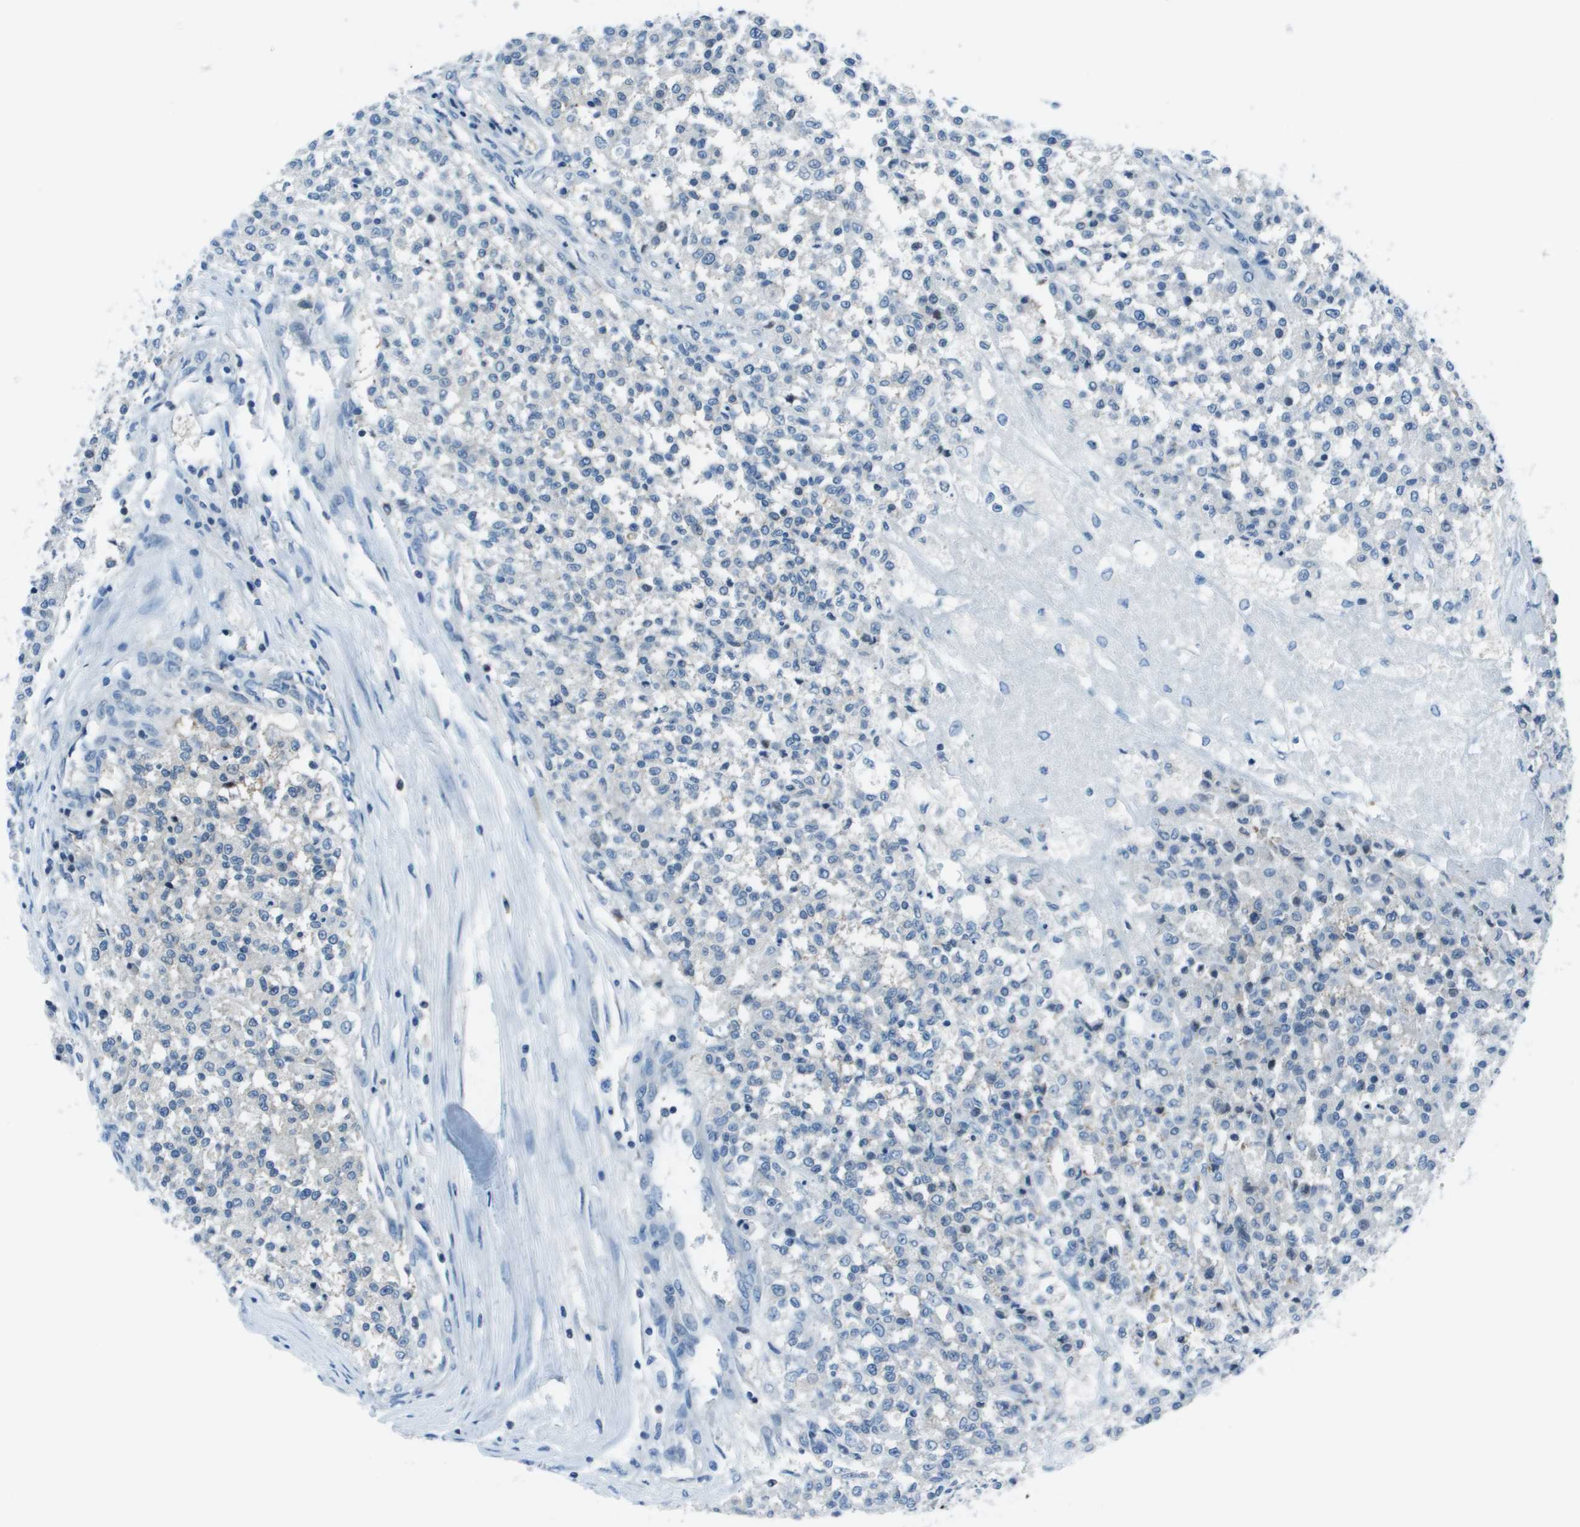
{"staining": {"intensity": "negative", "quantity": "none", "location": "none"}, "tissue": "testis cancer", "cell_type": "Tumor cells", "image_type": "cancer", "snomed": [{"axis": "morphology", "description": "Seminoma, NOS"}, {"axis": "topography", "description": "Testis"}], "caption": "This is an immunohistochemistry (IHC) image of testis cancer (seminoma). There is no positivity in tumor cells.", "gene": "STIP1", "patient": {"sex": "male", "age": 59}}